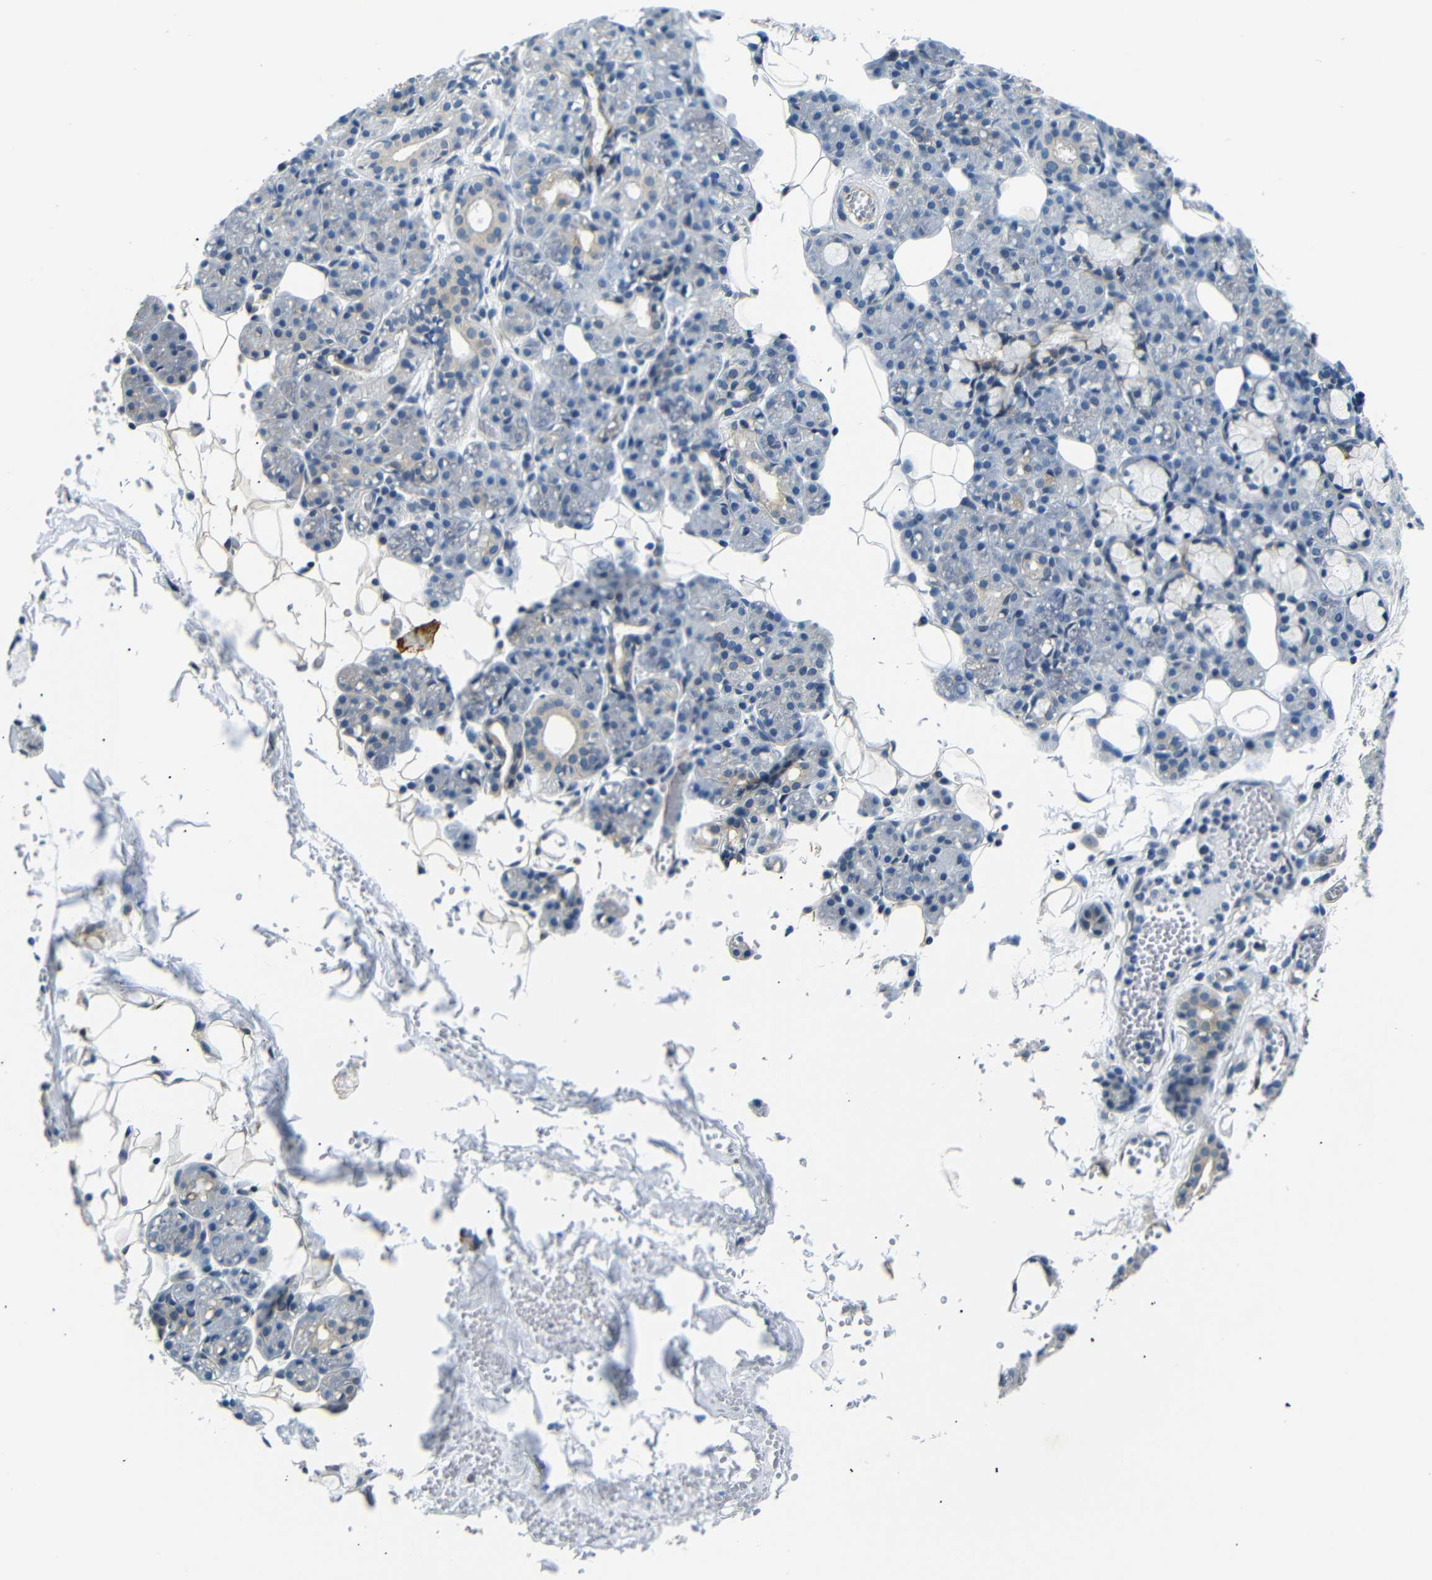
{"staining": {"intensity": "weak", "quantity": "<25%", "location": "cytoplasmic/membranous"}, "tissue": "salivary gland", "cell_type": "Glandular cells", "image_type": "normal", "snomed": [{"axis": "morphology", "description": "Normal tissue, NOS"}, {"axis": "topography", "description": "Salivary gland"}], "caption": "Immunohistochemistry photomicrograph of normal salivary gland stained for a protein (brown), which displays no expression in glandular cells.", "gene": "TAFA1", "patient": {"sex": "male", "age": 63}}